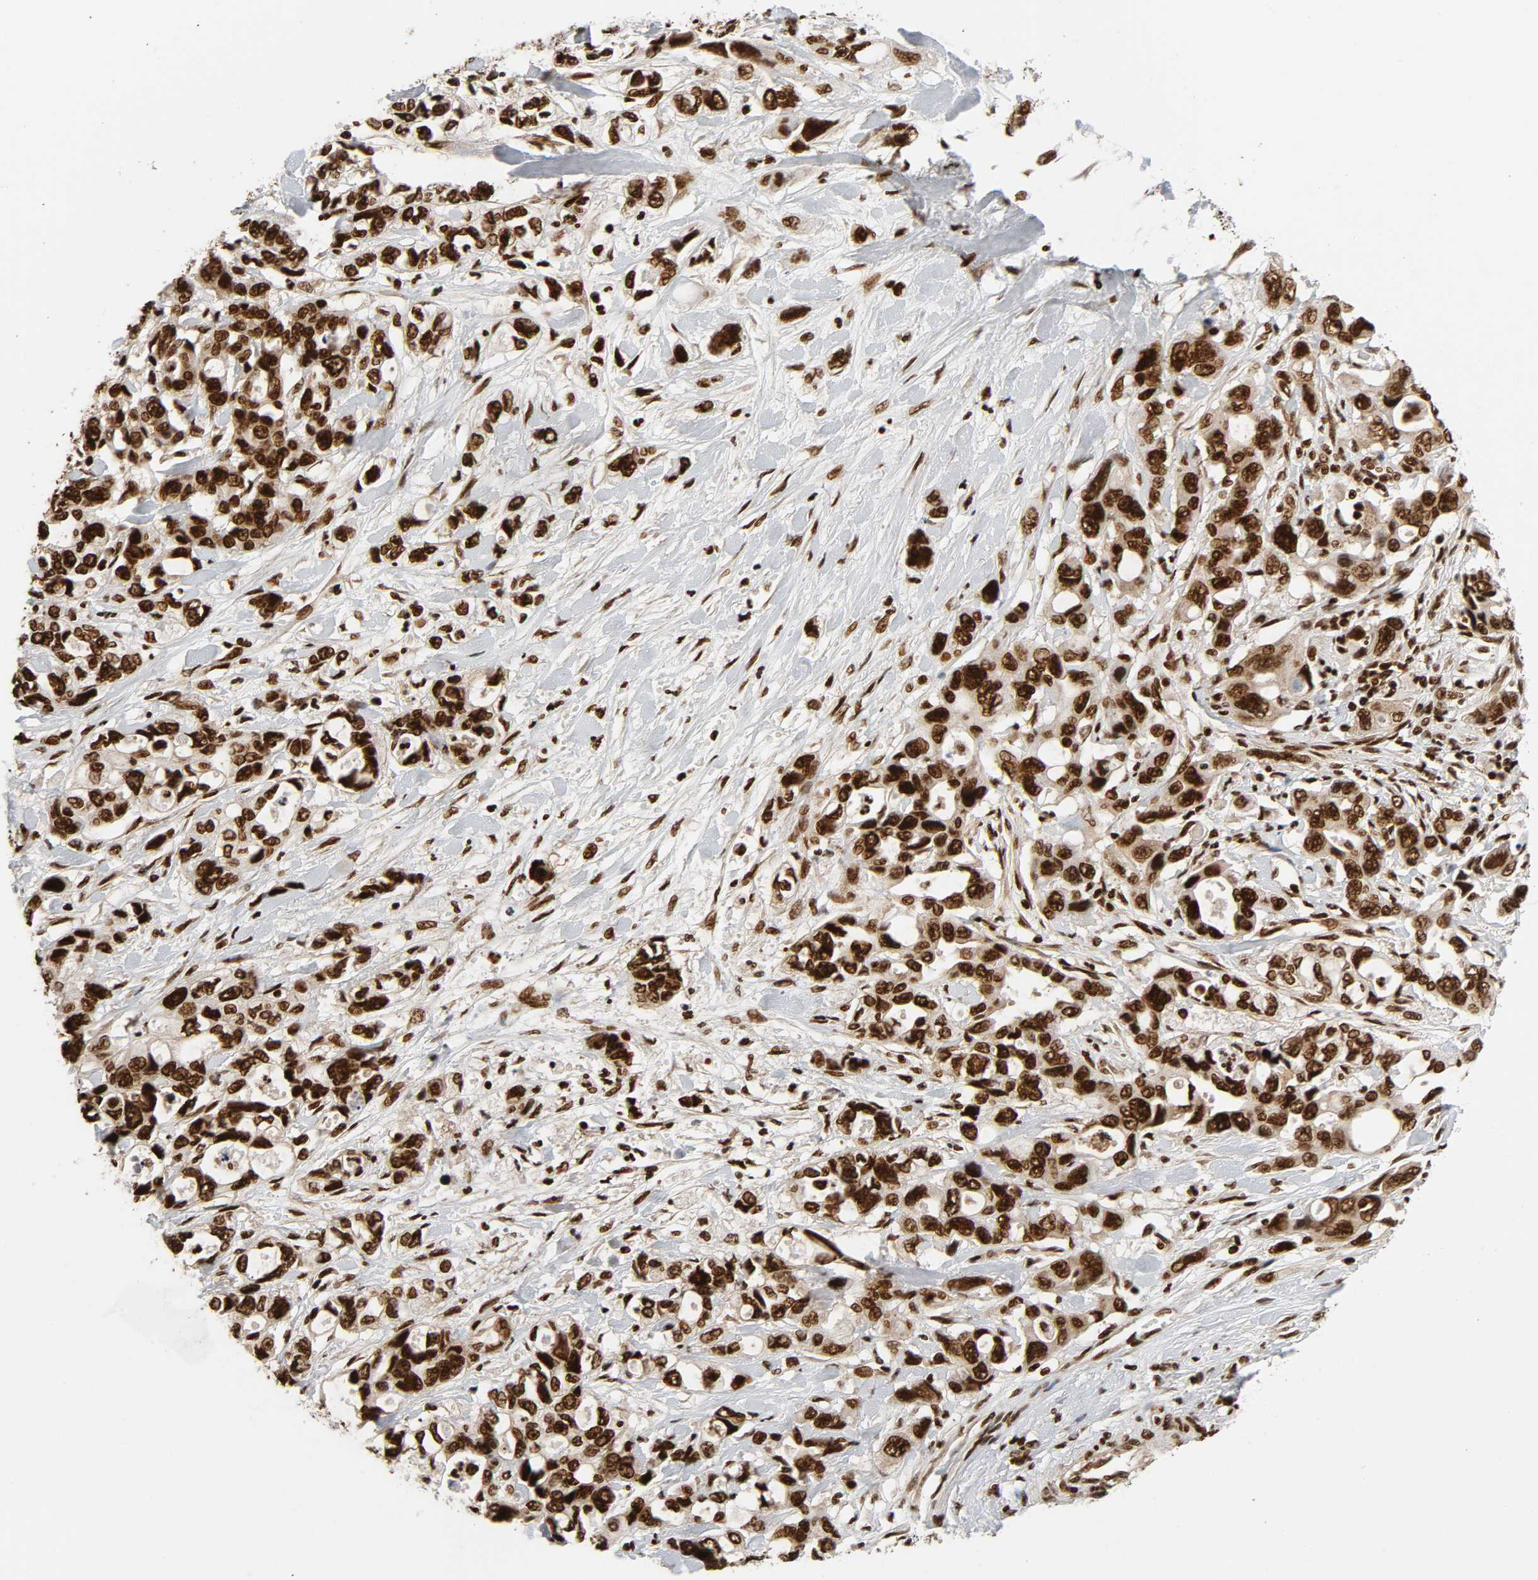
{"staining": {"intensity": "strong", "quantity": ">75%", "location": "nuclear"}, "tissue": "pancreatic cancer", "cell_type": "Tumor cells", "image_type": "cancer", "snomed": [{"axis": "morphology", "description": "Adenocarcinoma, NOS"}, {"axis": "topography", "description": "Pancreas"}], "caption": "Pancreatic cancer was stained to show a protein in brown. There is high levels of strong nuclear staining in about >75% of tumor cells.", "gene": "NFYB", "patient": {"sex": "male", "age": 46}}